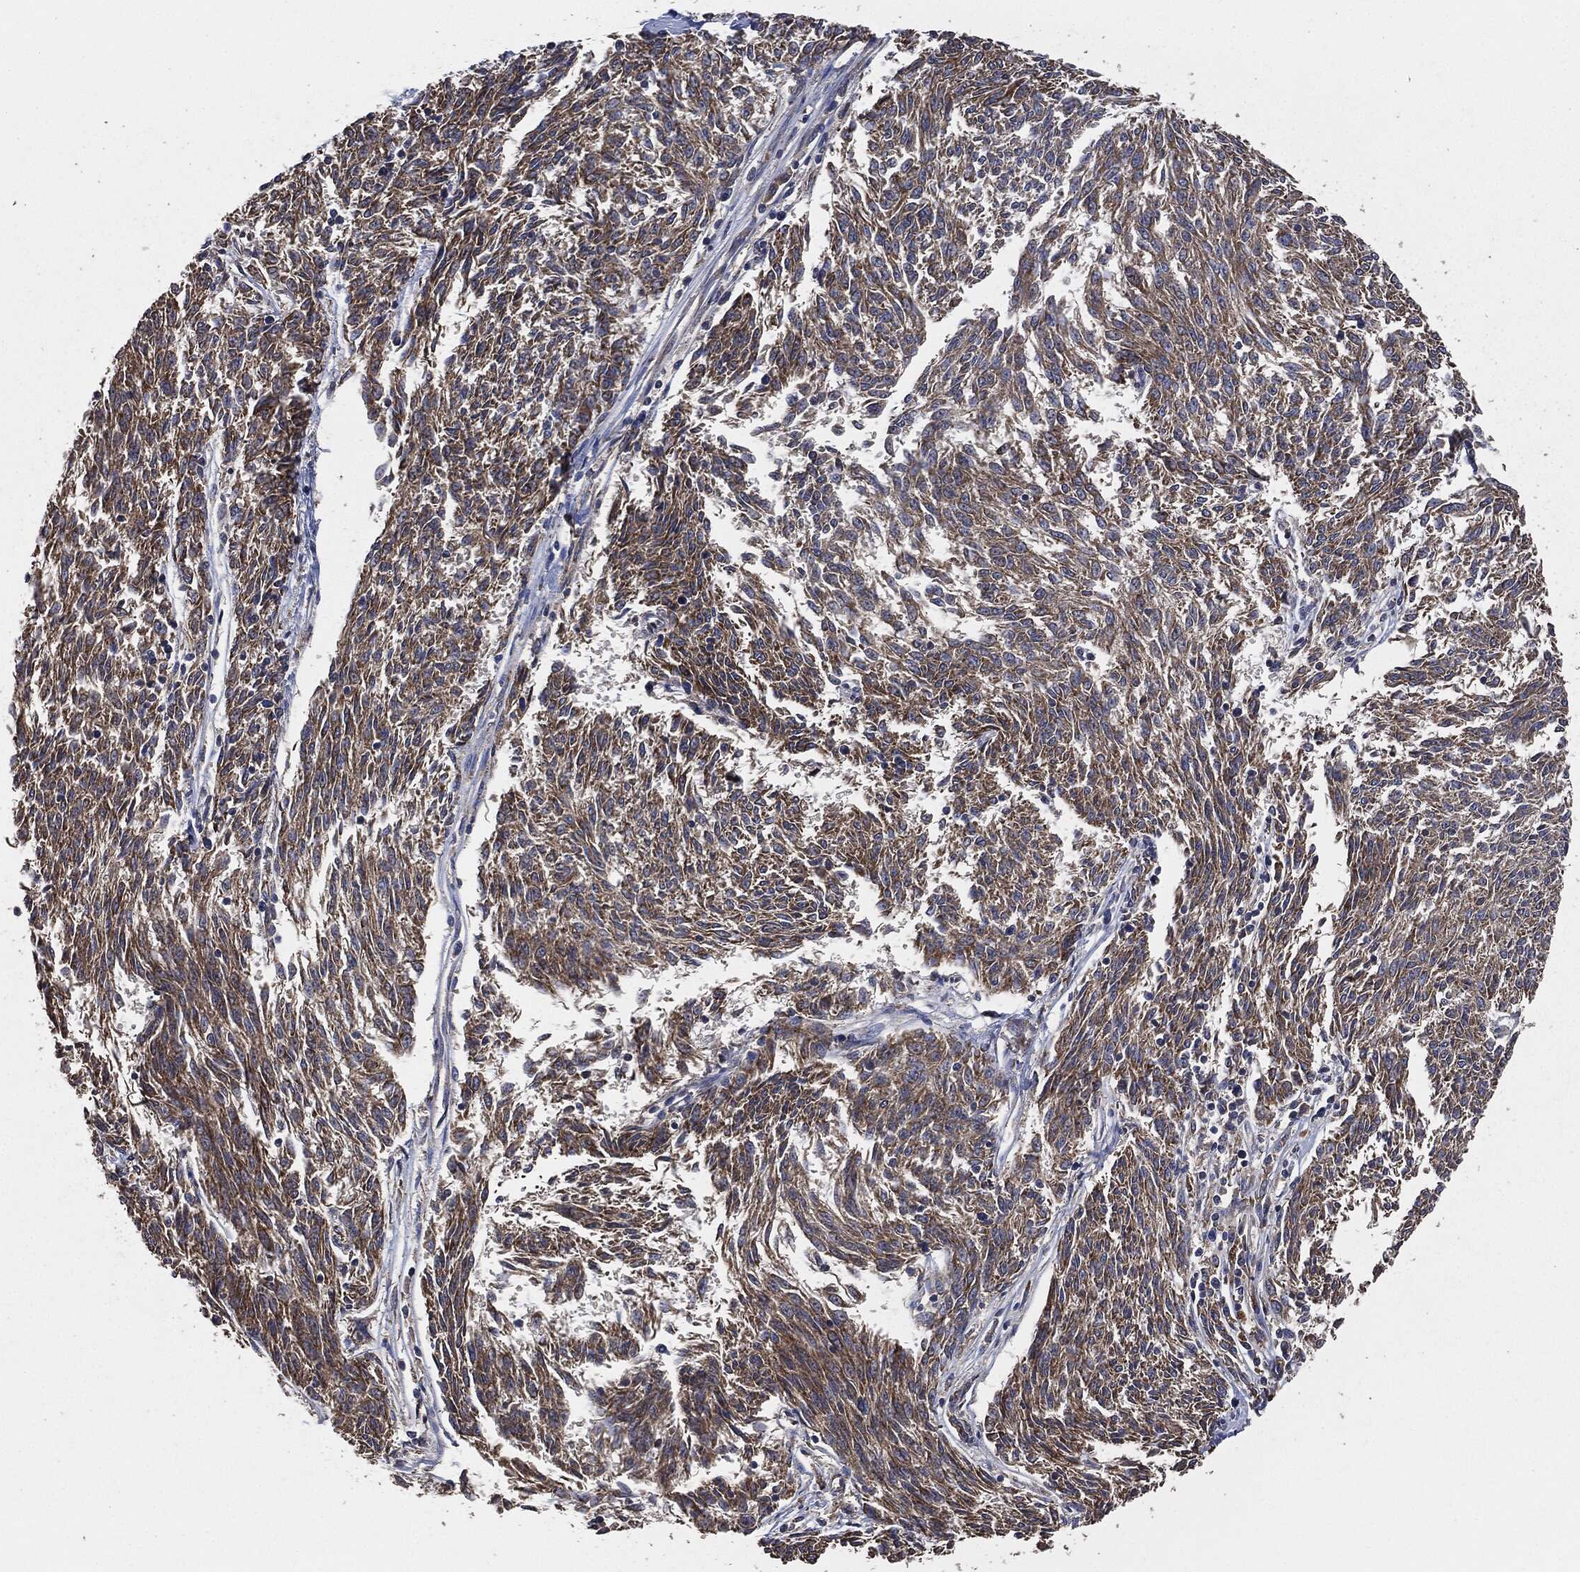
{"staining": {"intensity": "strong", "quantity": "25%-75%", "location": "cytoplasmic/membranous"}, "tissue": "melanoma", "cell_type": "Tumor cells", "image_type": "cancer", "snomed": [{"axis": "morphology", "description": "Malignant melanoma, NOS"}, {"axis": "topography", "description": "Skin"}], "caption": "Tumor cells demonstrate strong cytoplasmic/membranous expression in approximately 25%-75% of cells in malignant melanoma.", "gene": "STK3", "patient": {"sex": "female", "age": 72}}